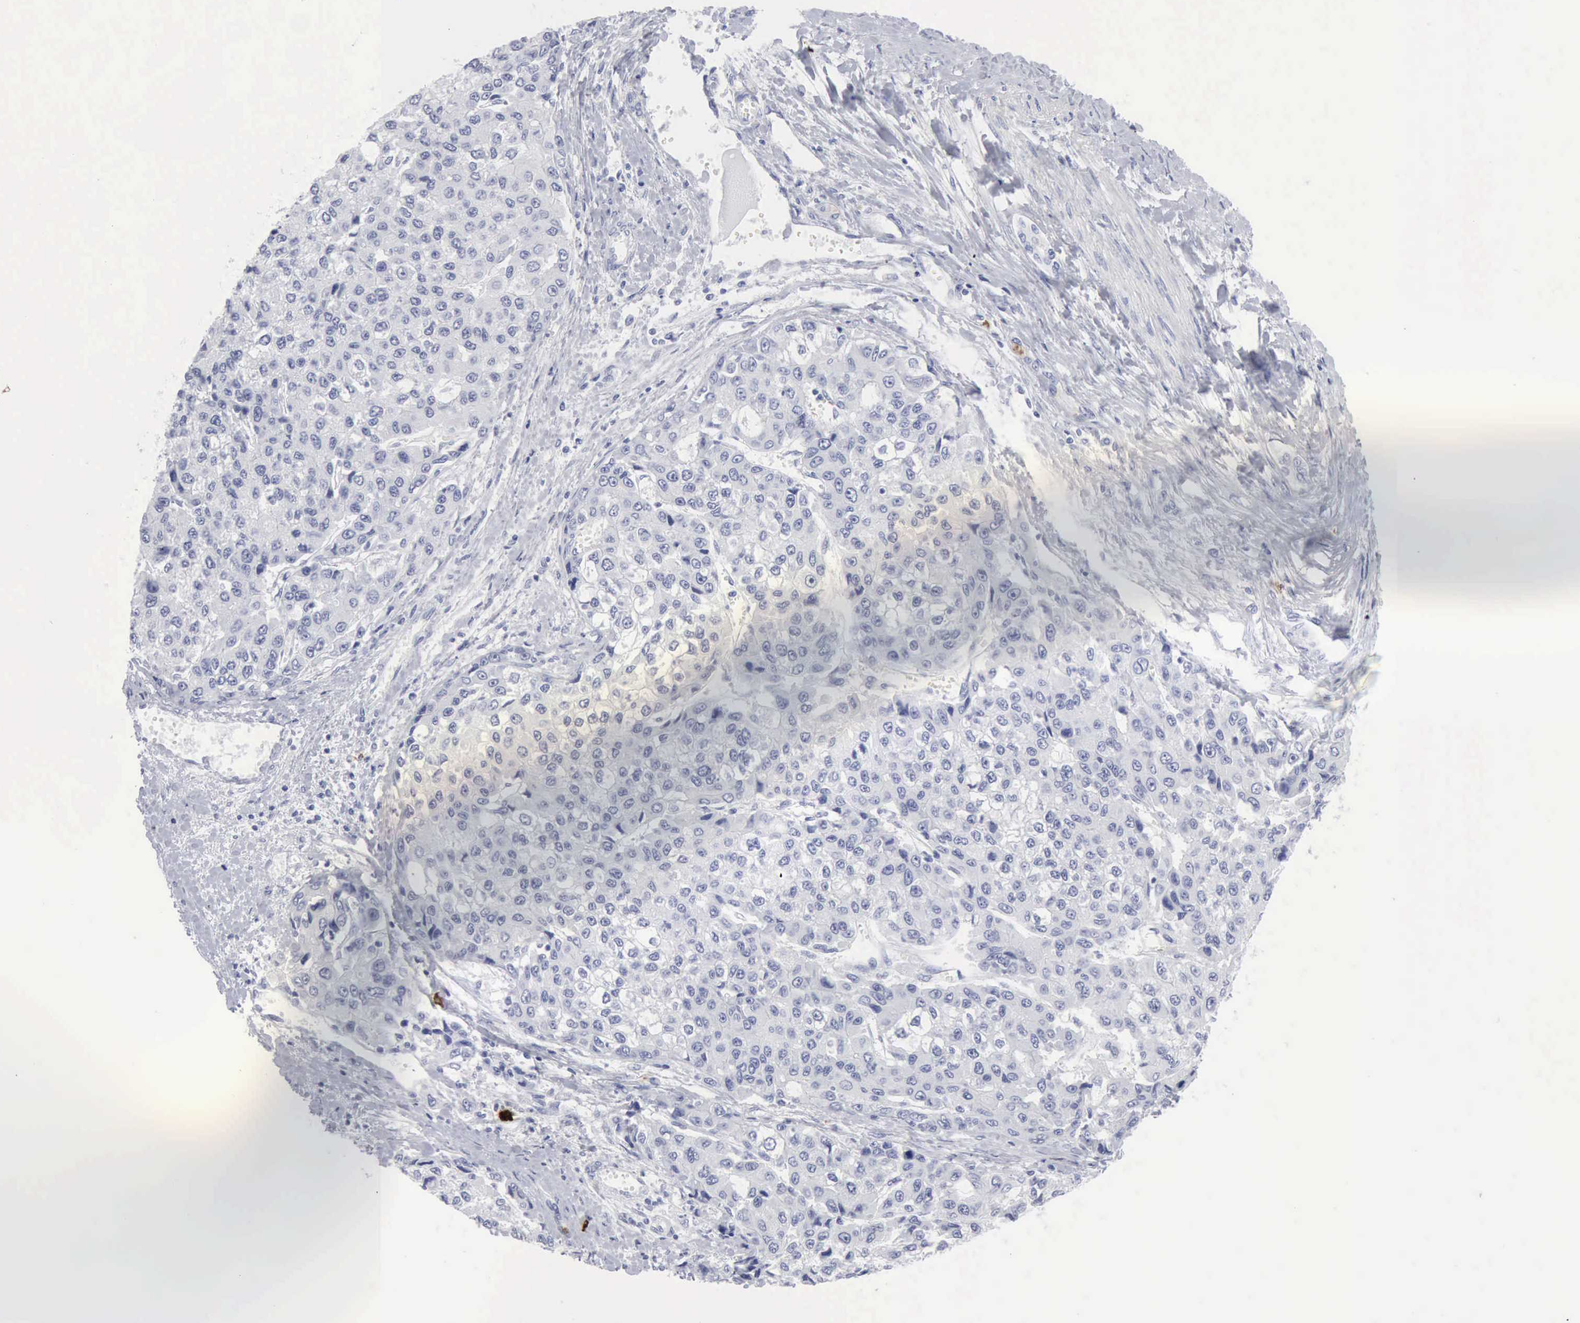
{"staining": {"intensity": "negative", "quantity": "none", "location": "none"}, "tissue": "liver cancer", "cell_type": "Tumor cells", "image_type": "cancer", "snomed": [{"axis": "morphology", "description": "Carcinoma, Hepatocellular, NOS"}, {"axis": "topography", "description": "Liver"}], "caption": "Tumor cells are negative for brown protein staining in liver cancer (hepatocellular carcinoma).", "gene": "CMA1", "patient": {"sex": "female", "age": 66}}